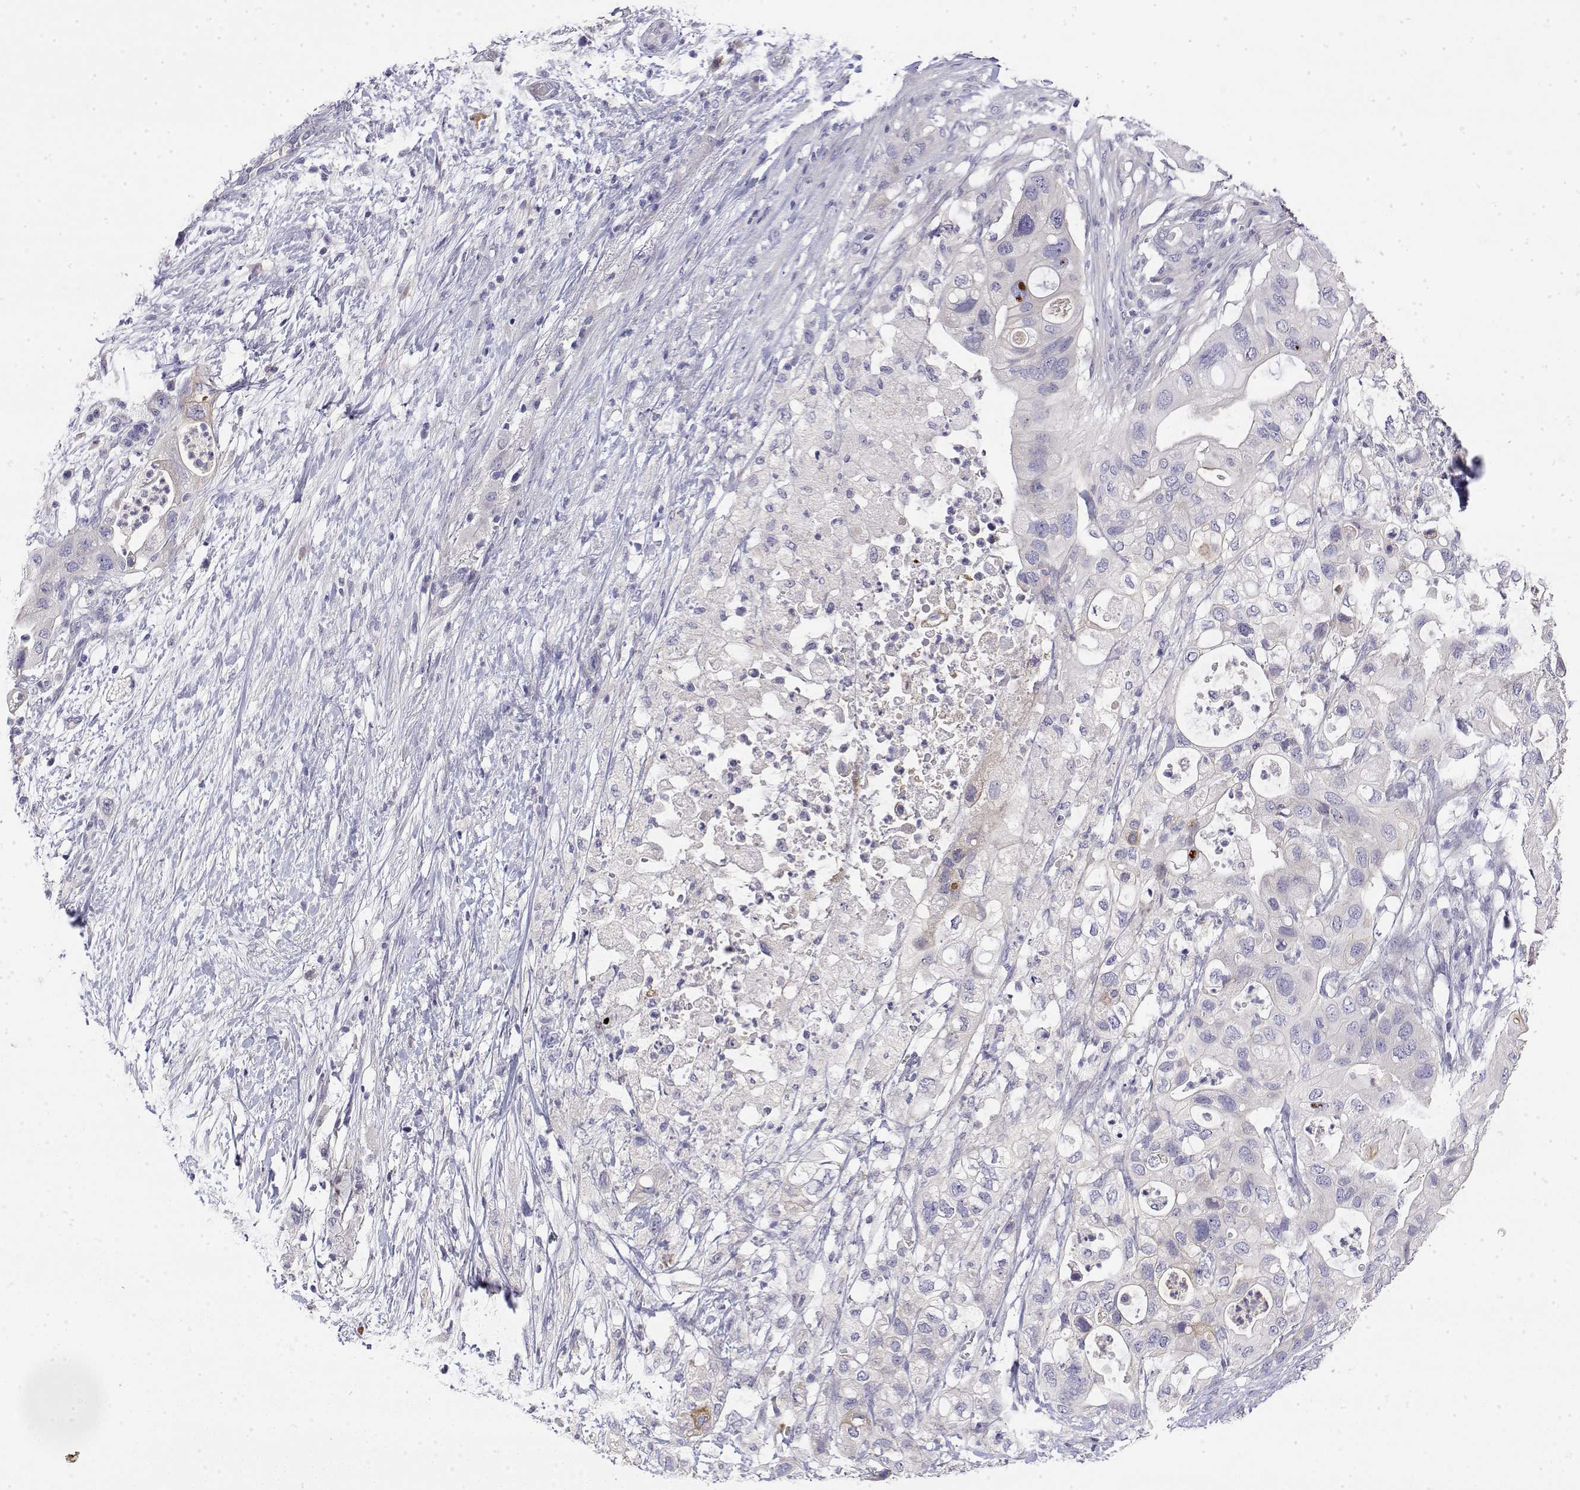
{"staining": {"intensity": "negative", "quantity": "none", "location": "none"}, "tissue": "pancreatic cancer", "cell_type": "Tumor cells", "image_type": "cancer", "snomed": [{"axis": "morphology", "description": "Adenocarcinoma, NOS"}, {"axis": "topography", "description": "Pancreas"}], "caption": "DAB immunohistochemical staining of human pancreatic cancer (adenocarcinoma) shows no significant positivity in tumor cells.", "gene": "LY6D", "patient": {"sex": "female", "age": 72}}